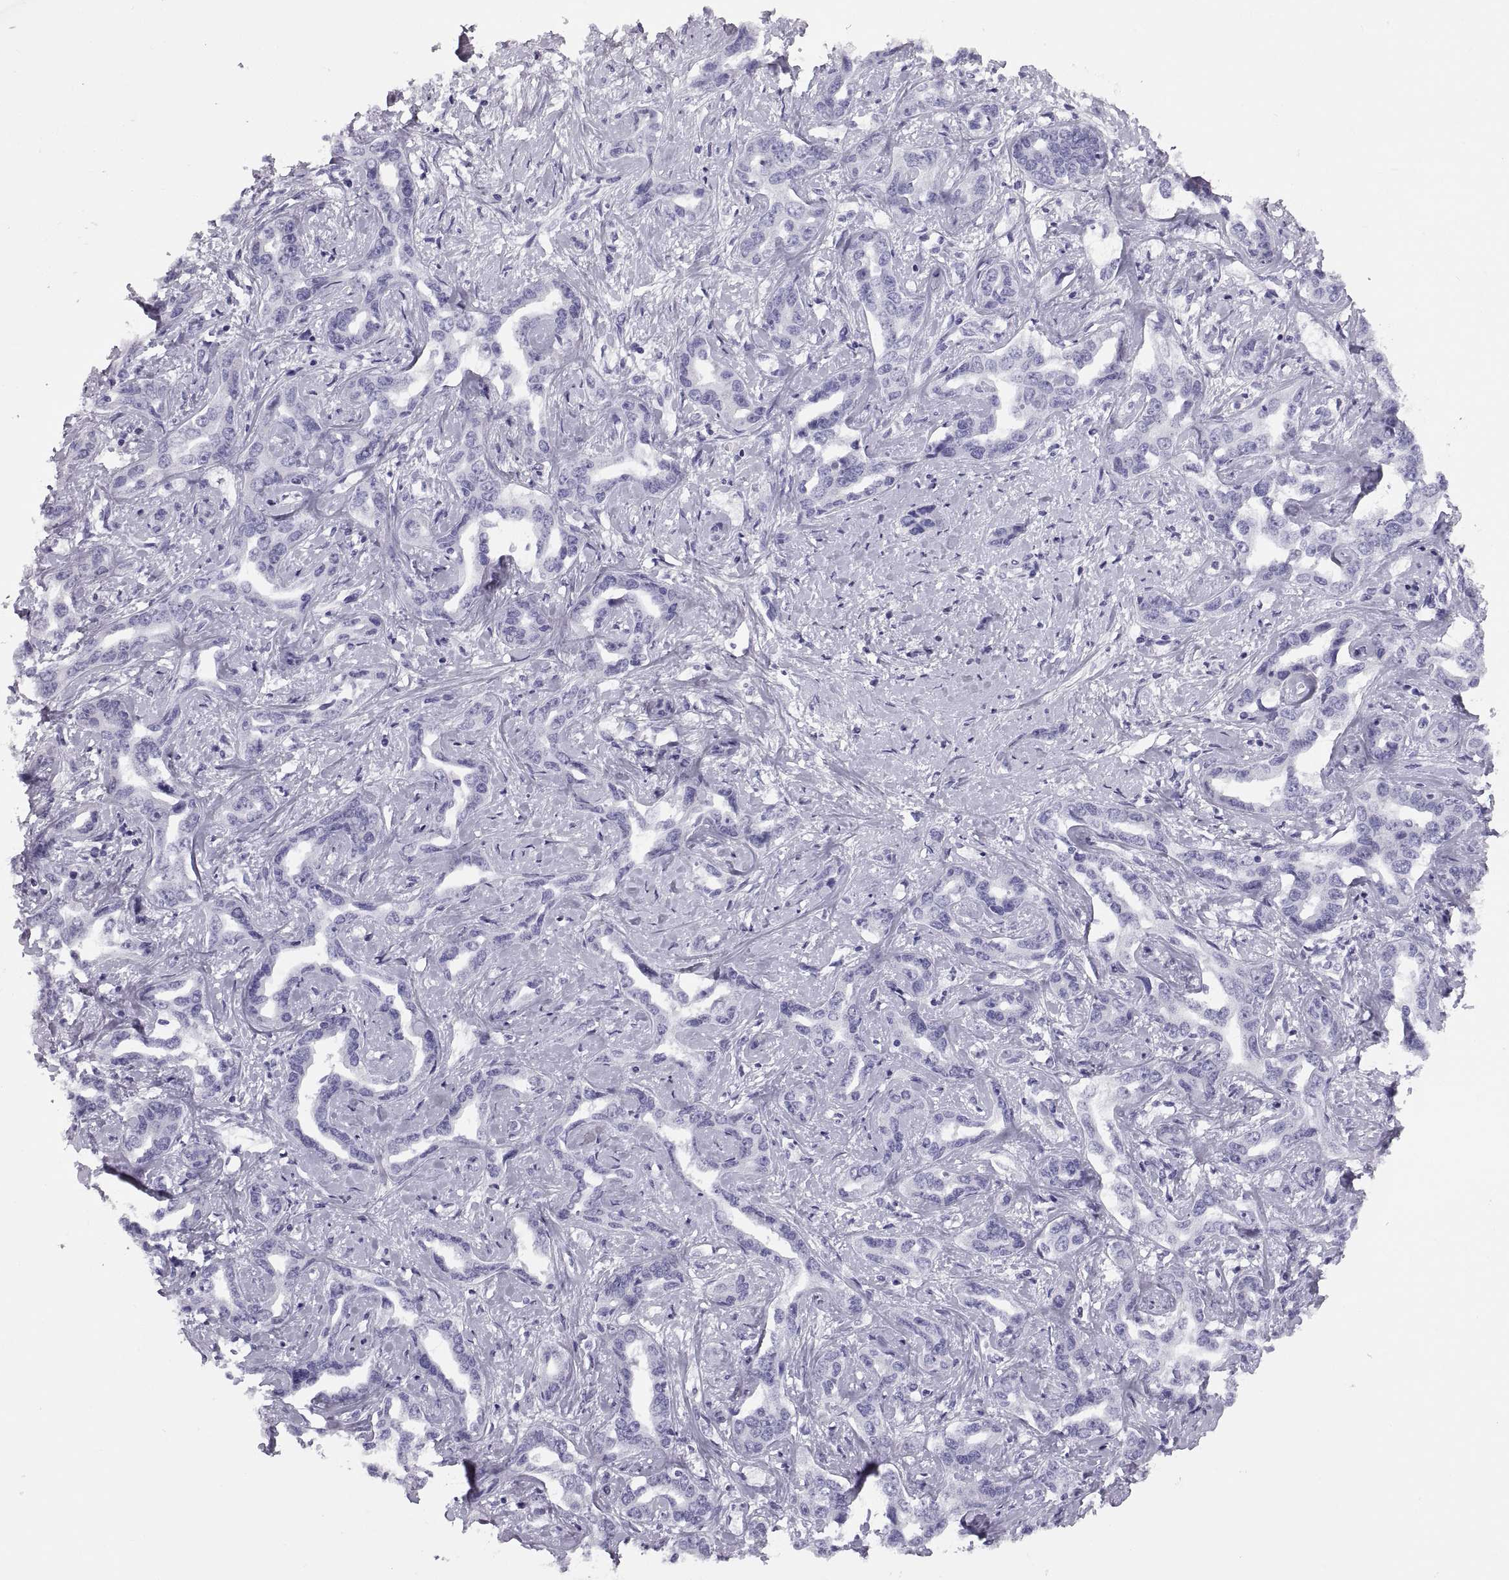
{"staining": {"intensity": "negative", "quantity": "none", "location": "none"}, "tissue": "liver cancer", "cell_type": "Tumor cells", "image_type": "cancer", "snomed": [{"axis": "morphology", "description": "Cholangiocarcinoma"}, {"axis": "topography", "description": "Liver"}], "caption": "Cholangiocarcinoma (liver) stained for a protein using immunohistochemistry displays no staining tumor cells.", "gene": "PAX2", "patient": {"sex": "male", "age": 59}}